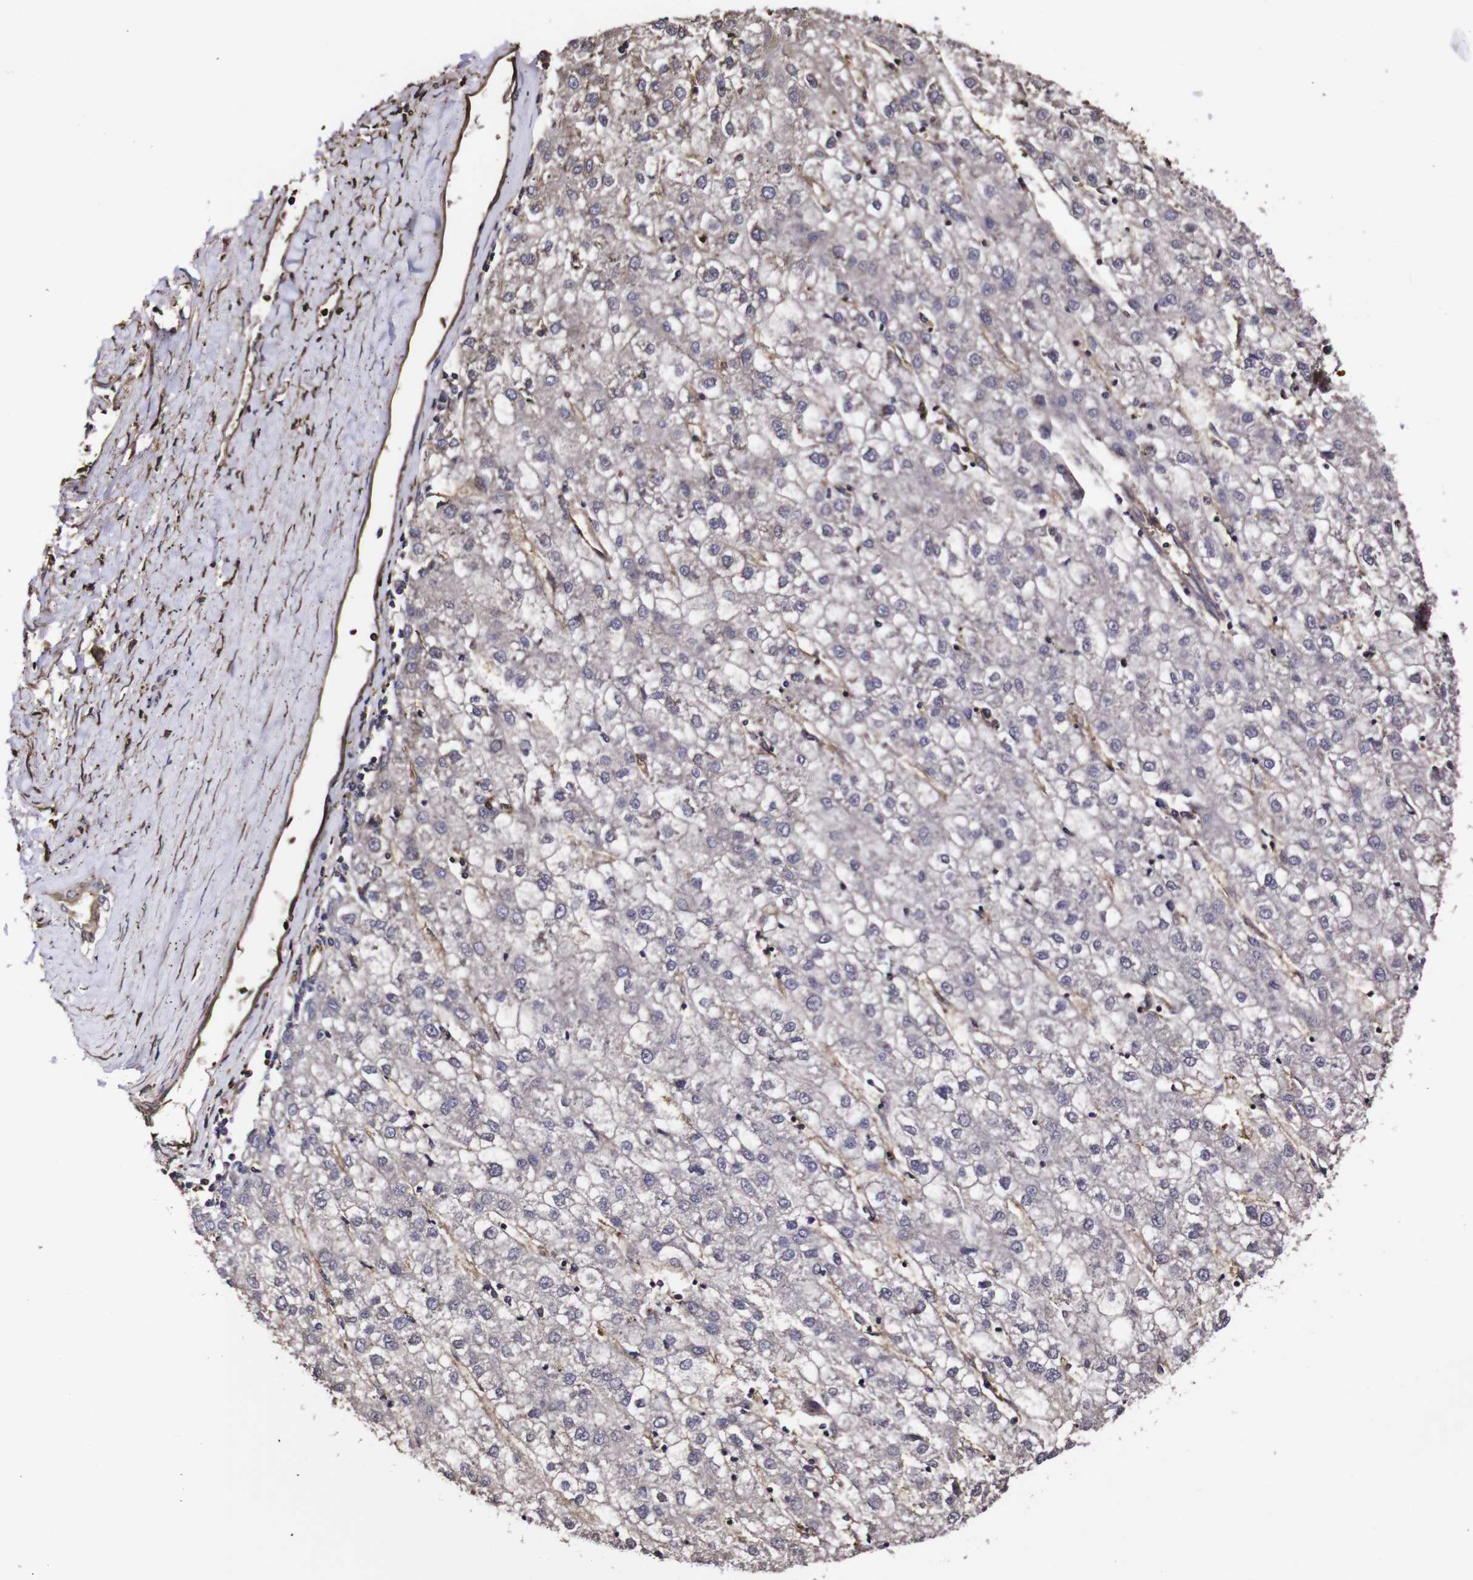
{"staining": {"intensity": "negative", "quantity": "none", "location": "none"}, "tissue": "liver cancer", "cell_type": "Tumor cells", "image_type": "cancer", "snomed": [{"axis": "morphology", "description": "Carcinoma, Hepatocellular, NOS"}, {"axis": "topography", "description": "Liver"}], "caption": "Tumor cells are negative for brown protein staining in hepatocellular carcinoma (liver).", "gene": "MSN", "patient": {"sex": "male", "age": 72}}